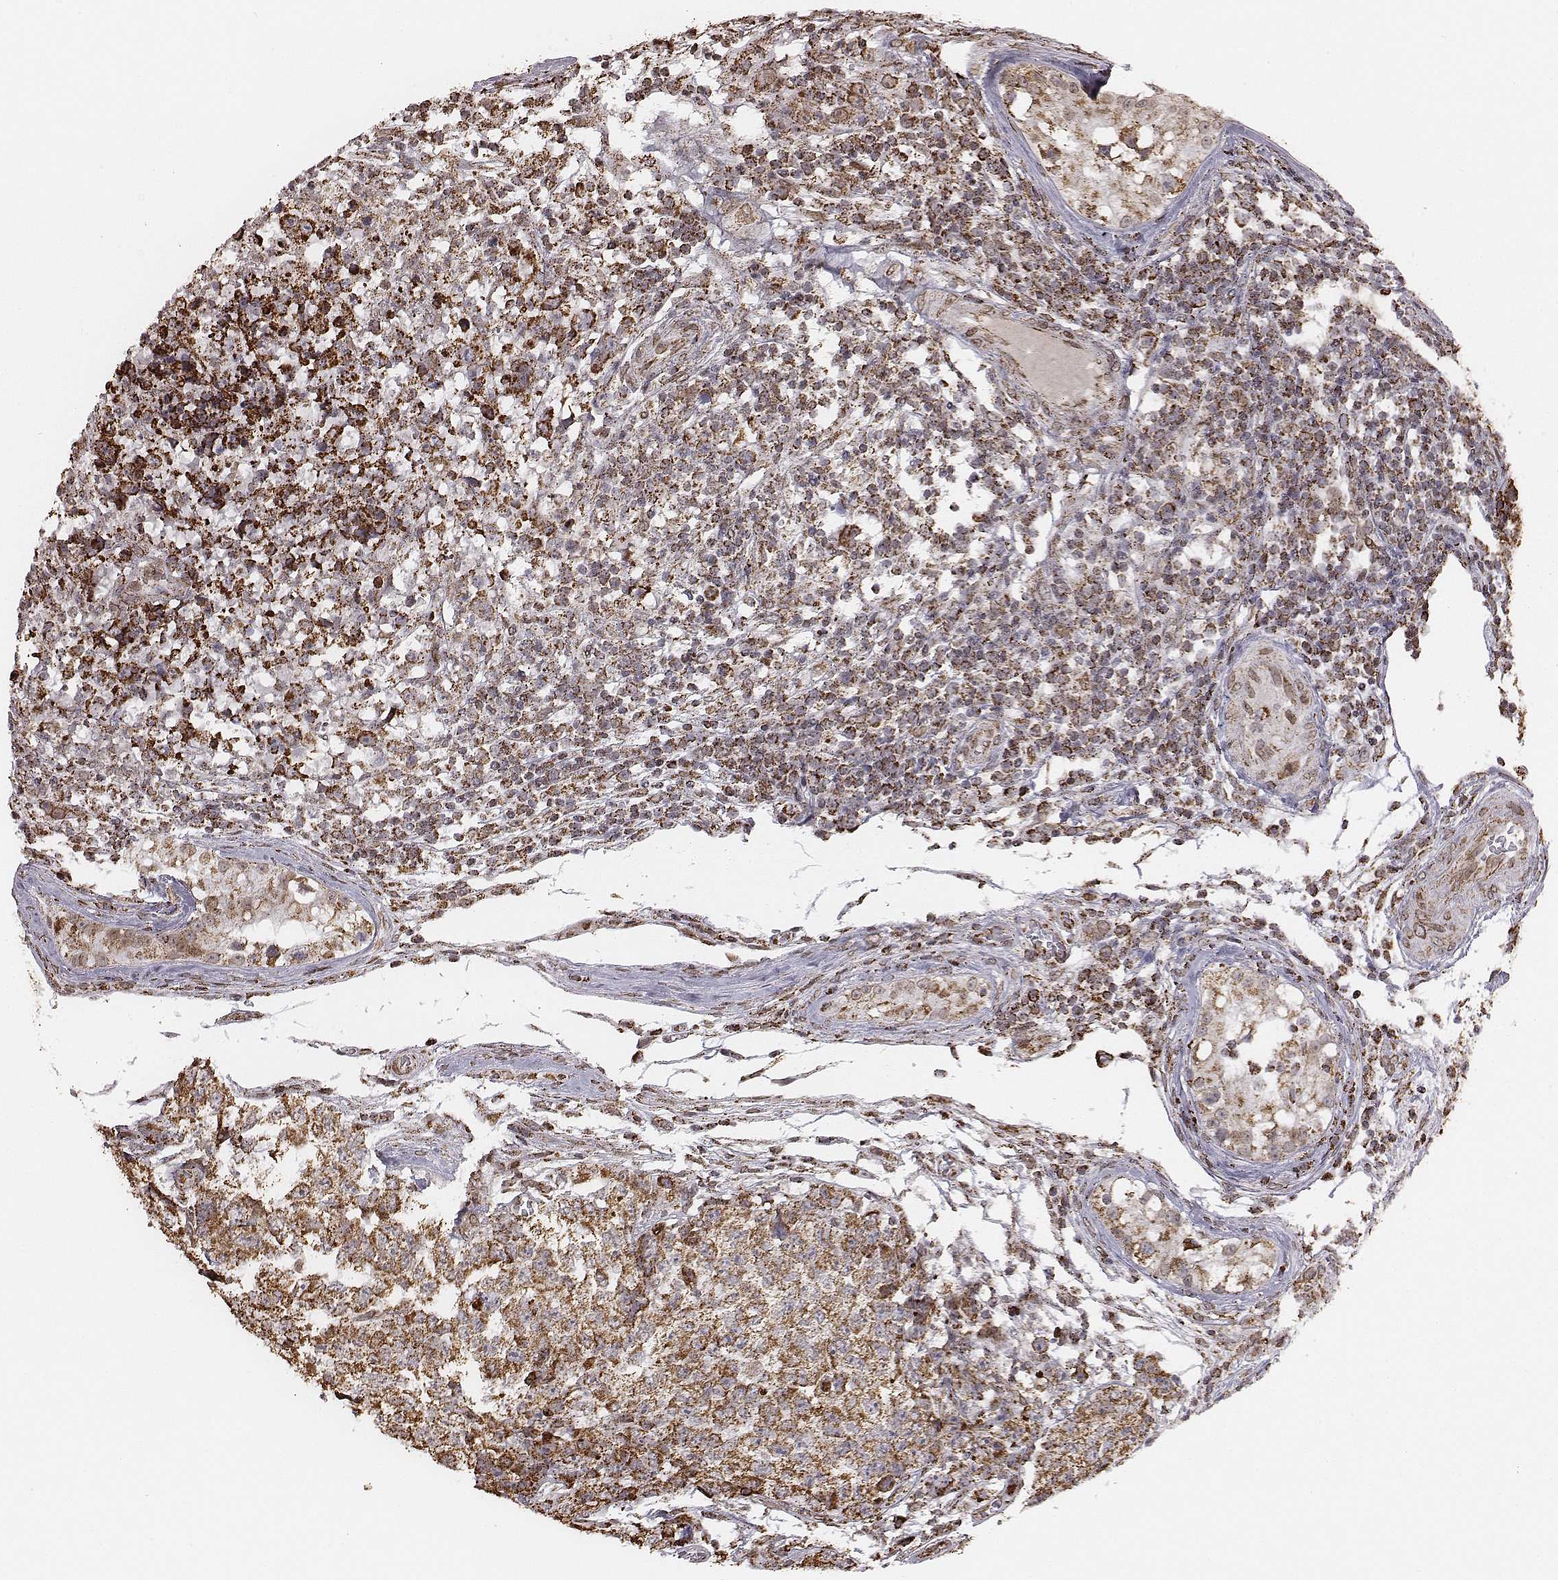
{"staining": {"intensity": "moderate", "quantity": ">75%", "location": "cytoplasmic/membranous"}, "tissue": "testis cancer", "cell_type": "Tumor cells", "image_type": "cancer", "snomed": [{"axis": "morphology", "description": "Carcinoma, Embryonal, NOS"}, {"axis": "topography", "description": "Testis"}], "caption": "Tumor cells display medium levels of moderate cytoplasmic/membranous expression in approximately >75% of cells in human testis cancer (embryonal carcinoma).", "gene": "ACOT2", "patient": {"sex": "male", "age": 23}}